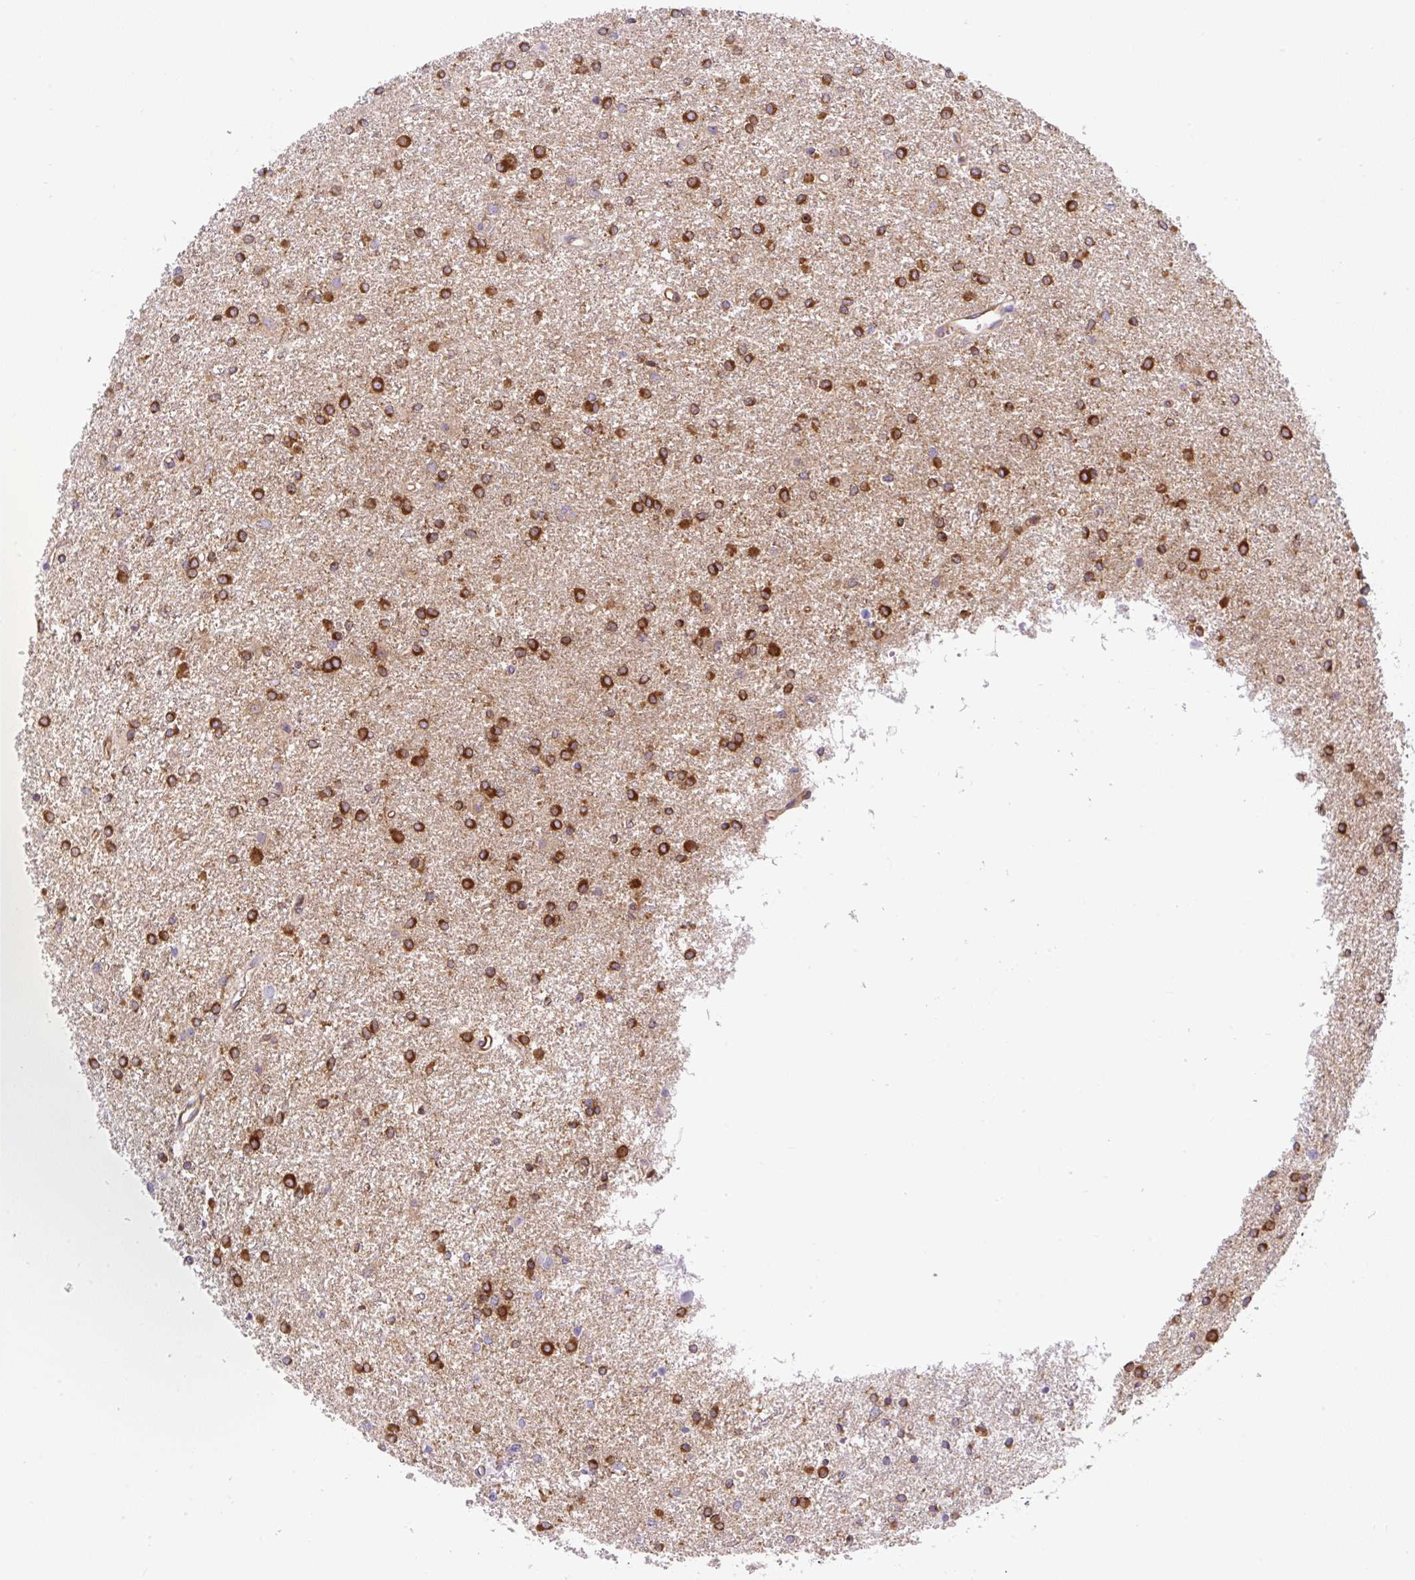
{"staining": {"intensity": "strong", "quantity": ">75%", "location": "cytoplasmic/membranous"}, "tissue": "glioma", "cell_type": "Tumor cells", "image_type": "cancer", "snomed": [{"axis": "morphology", "description": "Glioma, malignant, High grade"}, {"axis": "topography", "description": "Brain"}], "caption": "Immunohistochemical staining of human high-grade glioma (malignant) displays high levels of strong cytoplasmic/membranous protein positivity in approximately >75% of tumor cells. Using DAB (3,3'-diaminobenzidine) (brown) and hematoxylin (blue) stains, captured at high magnification using brightfield microscopy.", "gene": "DNM2", "patient": {"sex": "female", "age": 50}}